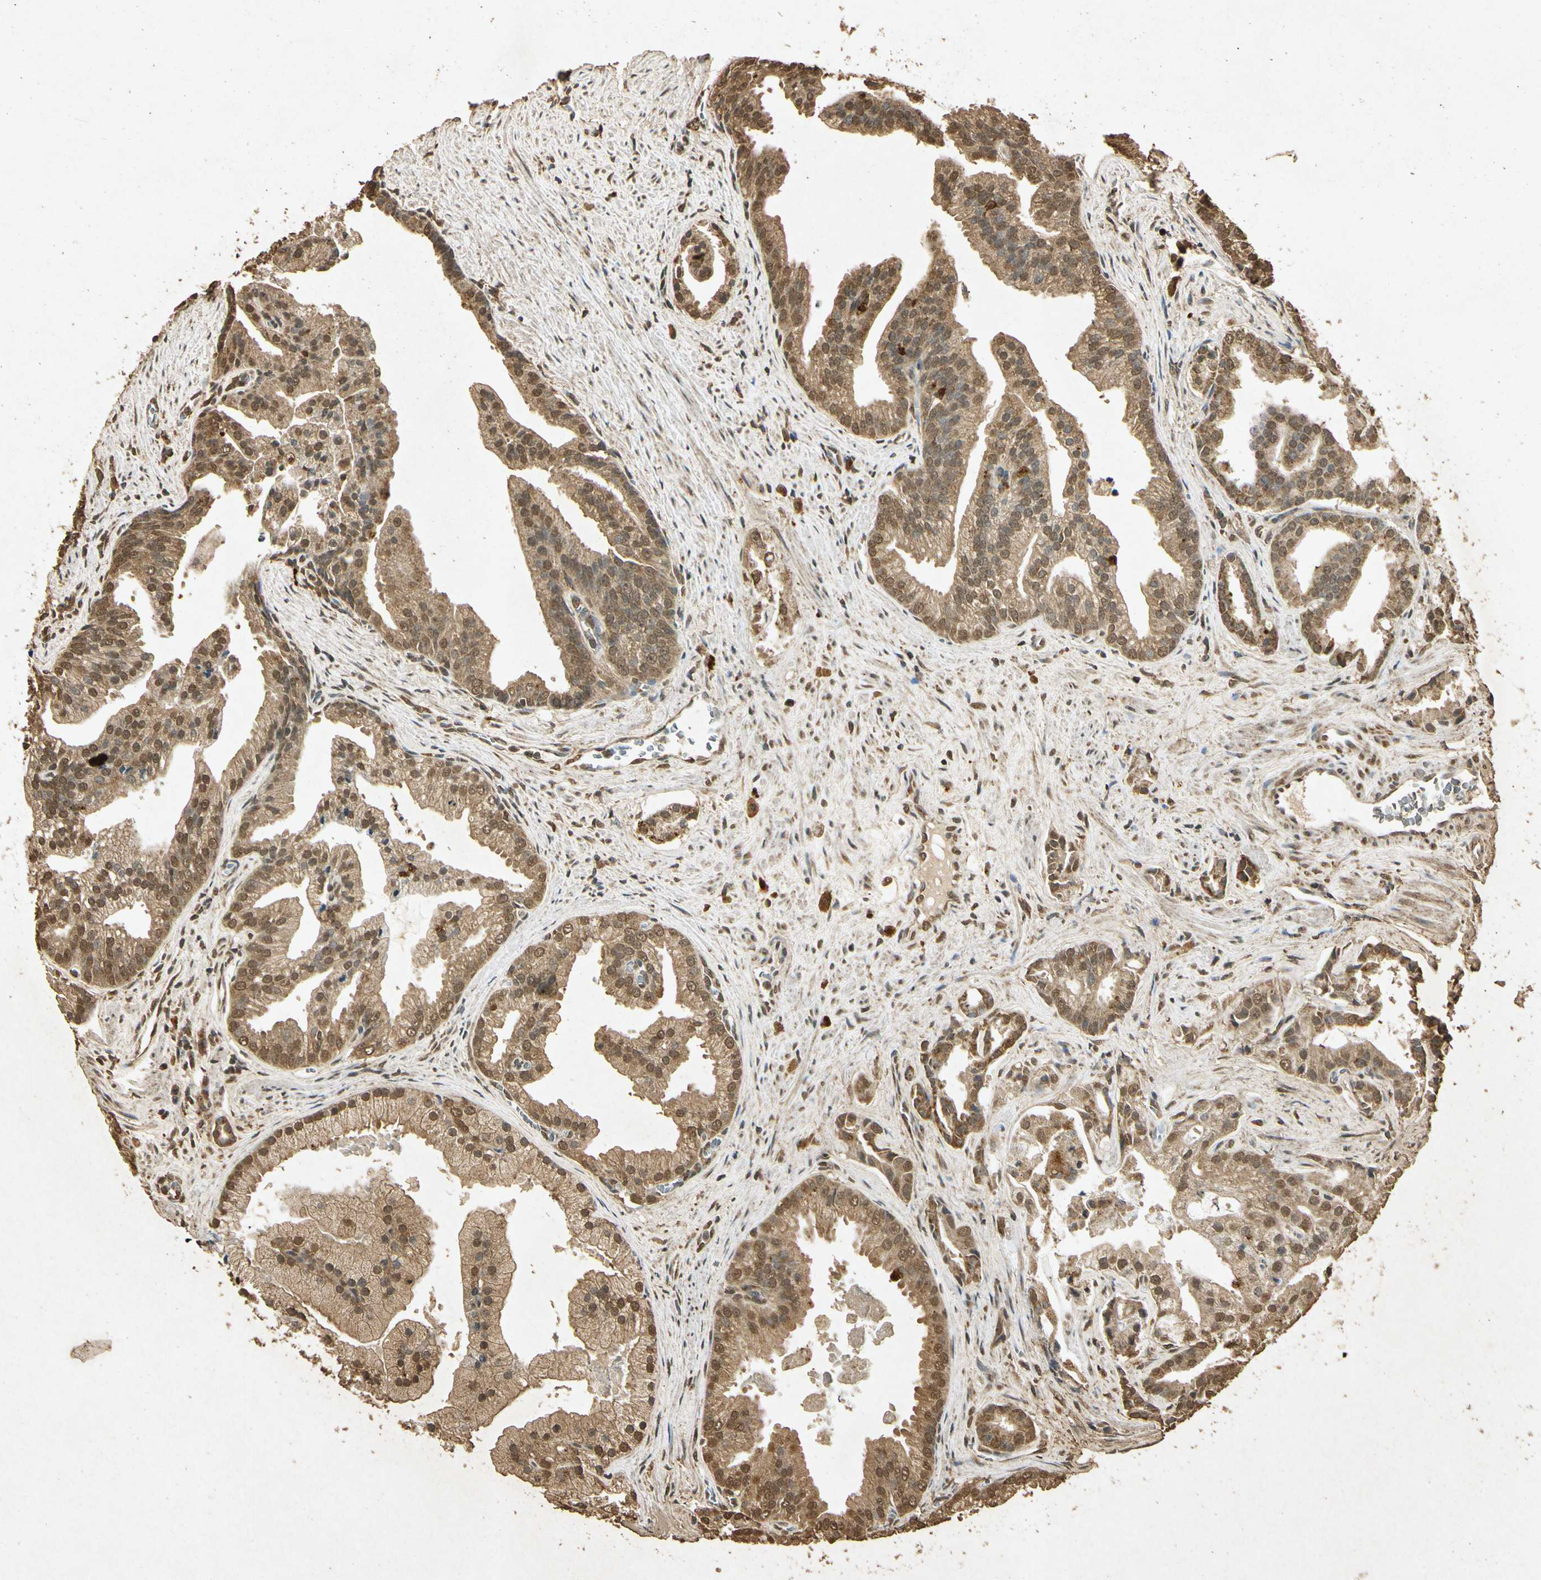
{"staining": {"intensity": "moderate", "quantity": ">75%", "location": "cytoplasmic/membranous"}, "tissue": "prostate cancer", "cell_type": "Tumor cells", "image_type": "cancer", "snomed": [{"axis": "morphology", "description": "Adenocarcinoma, High grade"}, {"axis": "topography", "description": "Prostate"}], "caption": "There is medium levels of moderate cytoplasmic/membranous expression in tumor cells of high-grade adenocarcinoma (prostate), as demonstrated by immunohistochemical staining (brown color).", "gene": "PRDX3", "patient": {"sex": "male", "age": 67}}